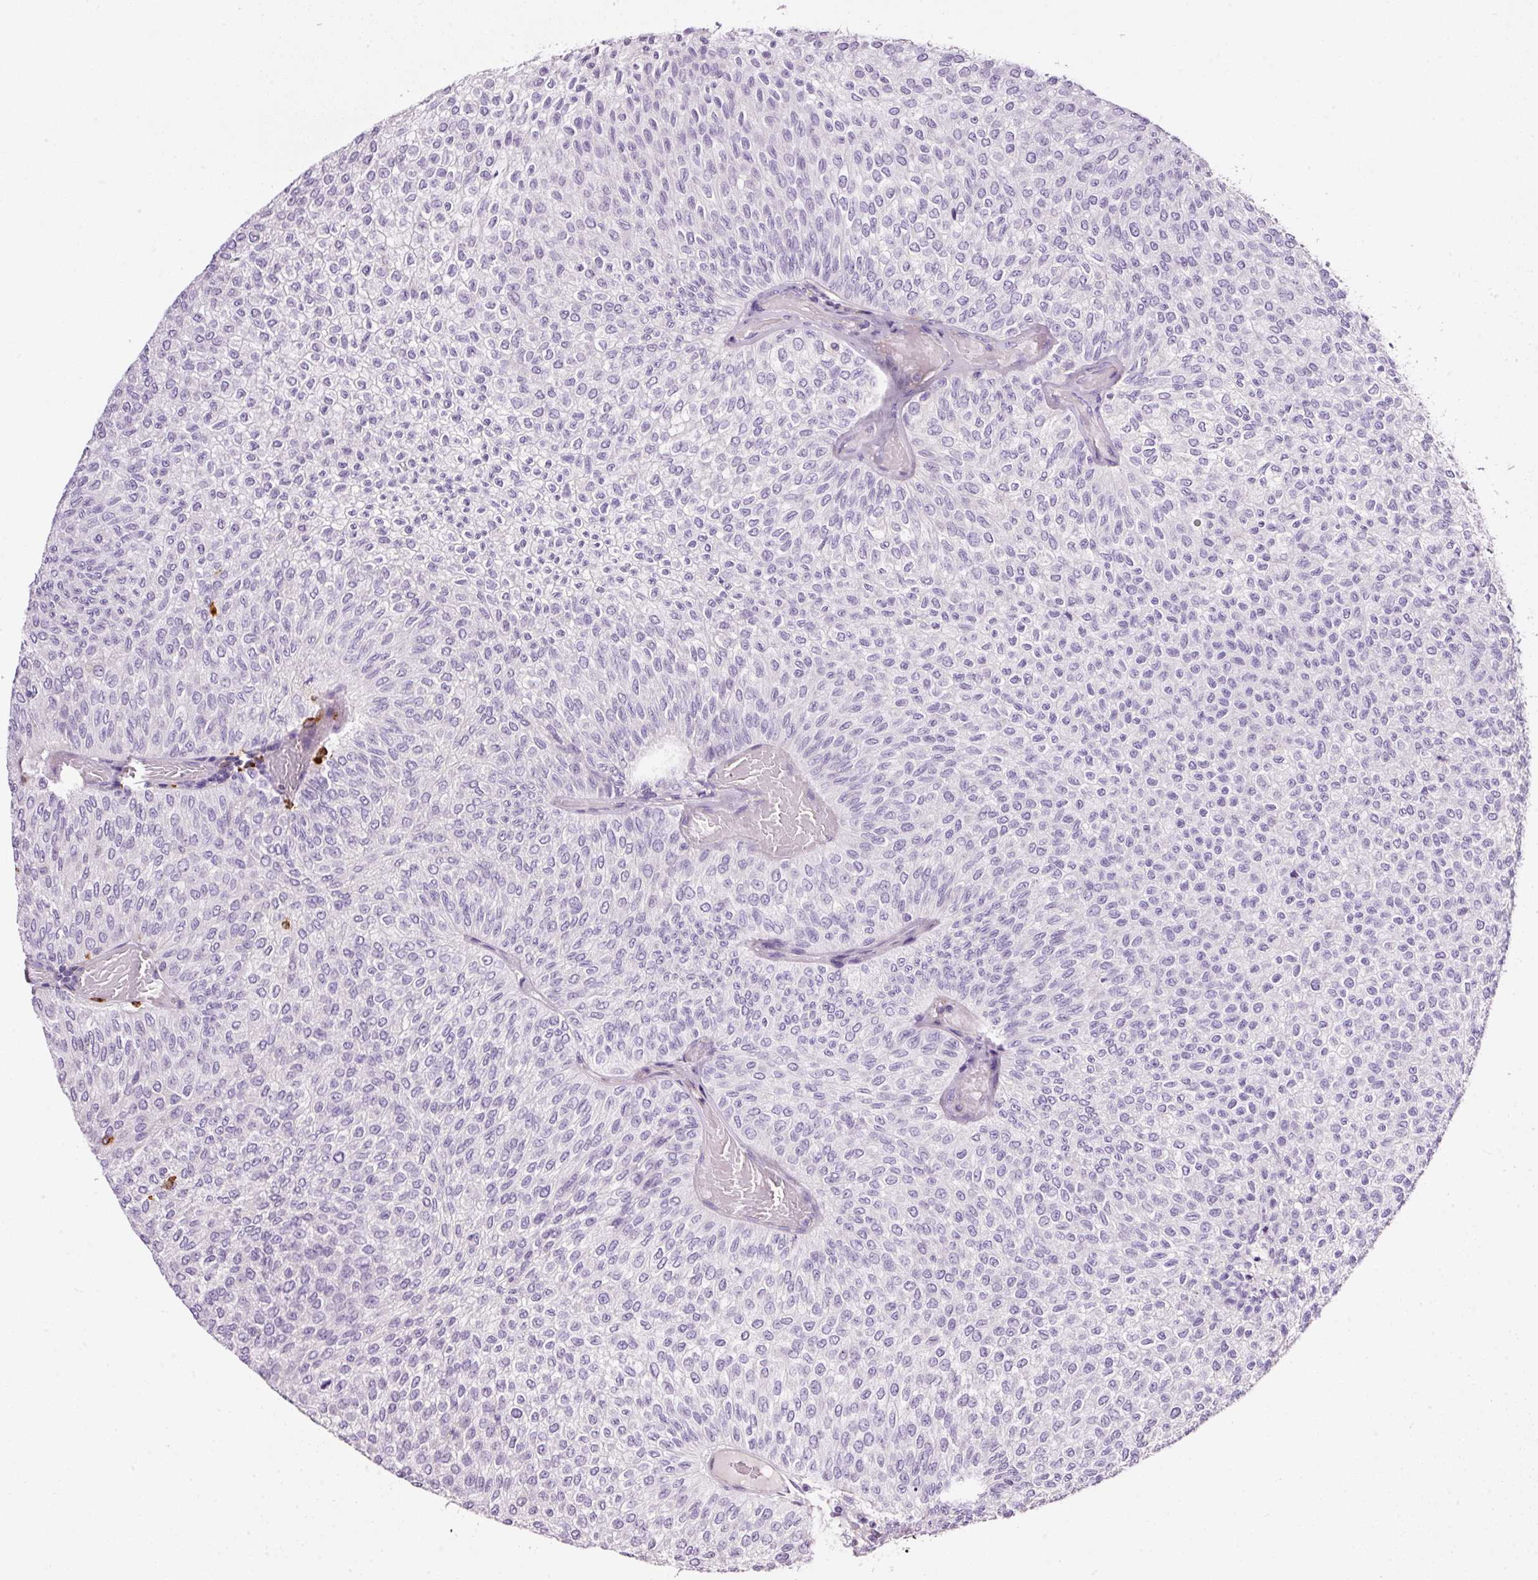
{"staining": {"intensity": "negative", "quantity": "none", "location": "none"}, "tissue": "urothelial cancer", "cell_type": "Tumor cells", "image_type": "cancer", "snomed": [{"axis": "morphology", "description": "Urothelial carcinoma, Low grade"}, {"axis": "topography", "description": "Urinary bladder"}], "caption": "High power microscopy histopathology image of an immunohistochemistry photomicrograph of low-grade urothelial carcinoma, revealing no significant expression in tumor cells.", "gene": "CYB561A3", "patient": {"sex": "male", "age": 78}}